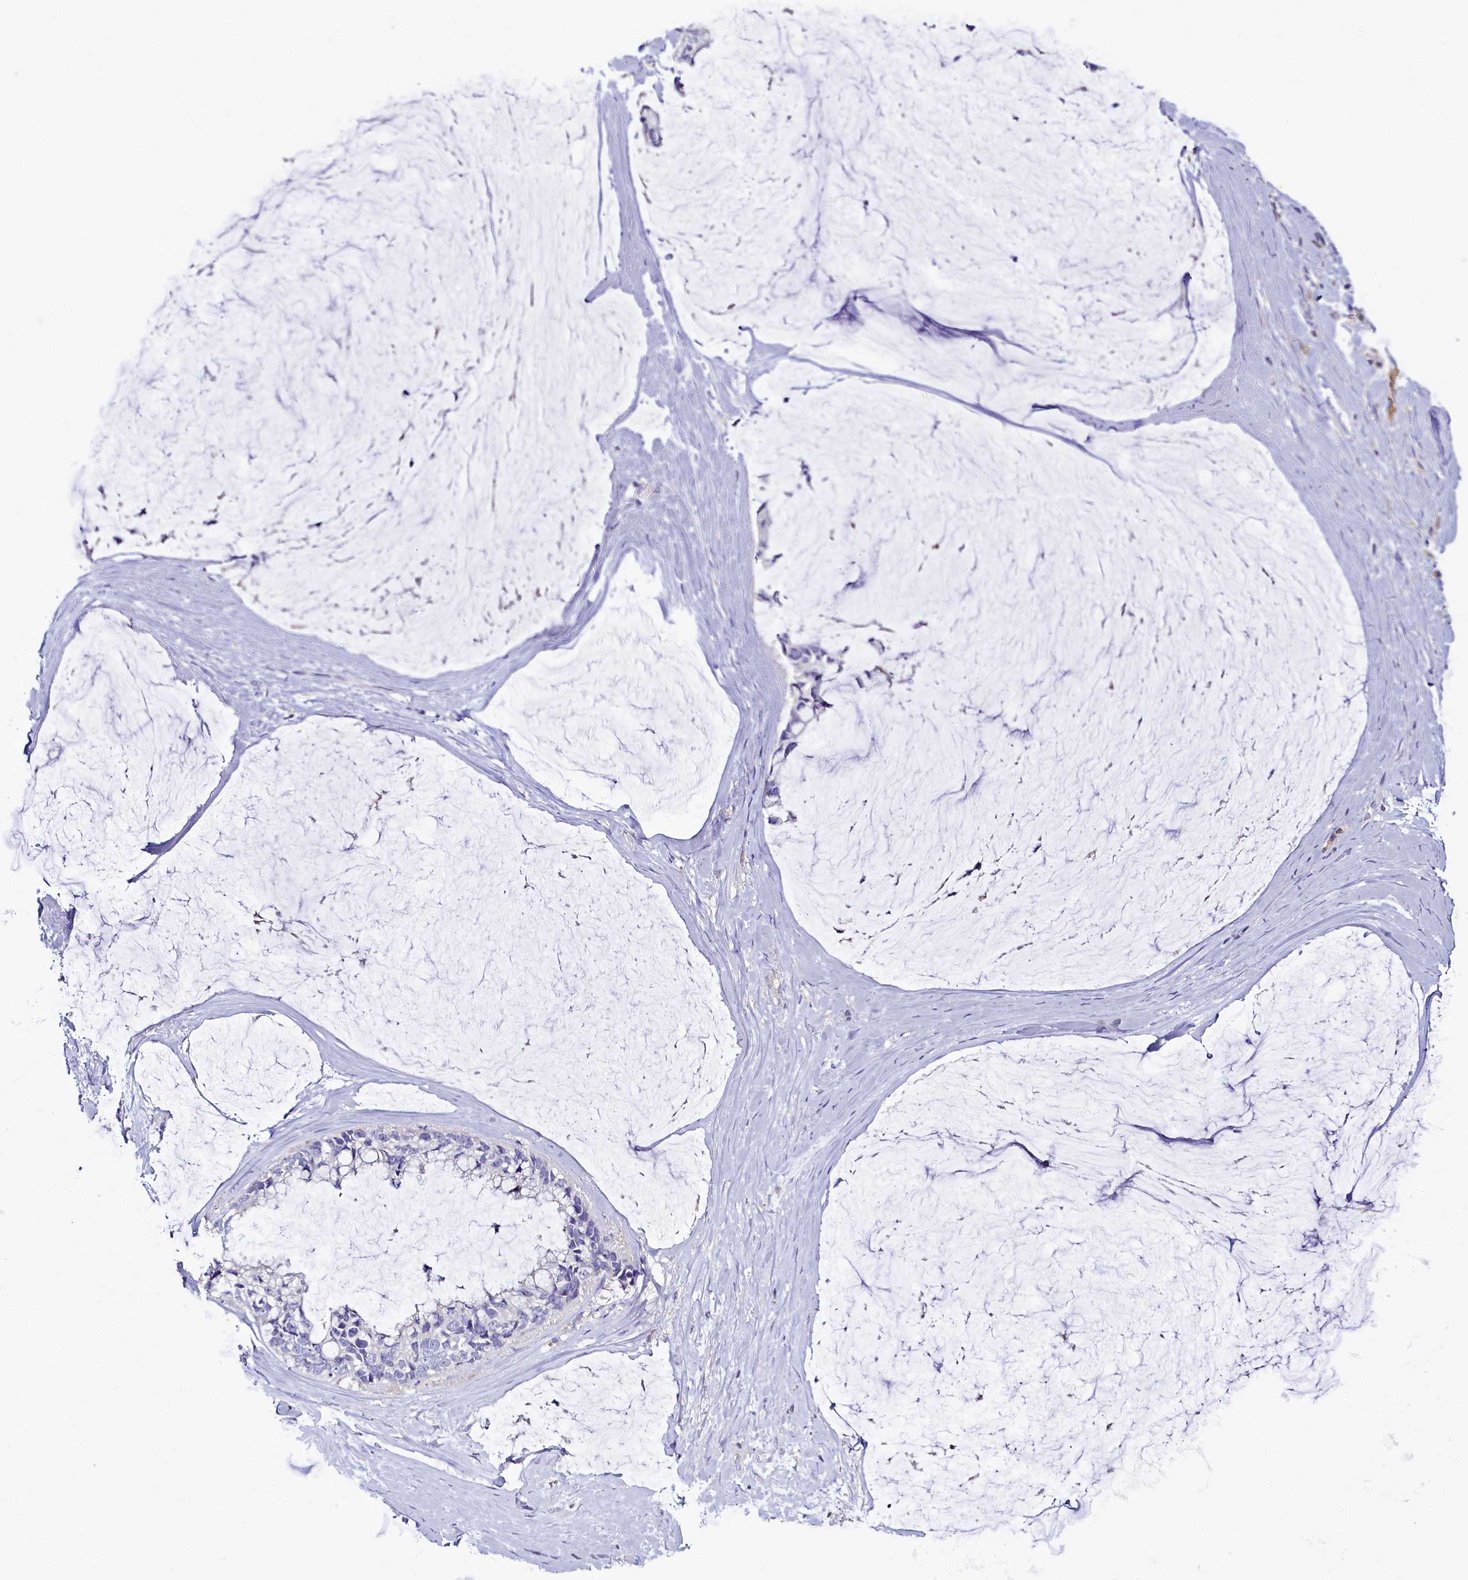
{"staining": {"intensity": "negative", "quantity": "none", "location": "none"}, "tissue": "ovarian cancer", "cell_type": "Tumor cells", "image_type": "cancer", "snomed": [{"axis": "morphology", "description": "Cystadenocarcinoma, mucinous, NOS"}, {"axis": "topography", "description": "Ovary"}], "caption": "Ovarian mucinous cystadenocarcinoma was stained to show a protein in brown. There is no significant positivity in tumor cells. Brightfield microscopy of immunohistochemistry stained with DAB (brown) and hematoxylin (blue), captured at high magnification.", "gene": "FGFR2", "patient": {"sex": "female", "age": 39}}